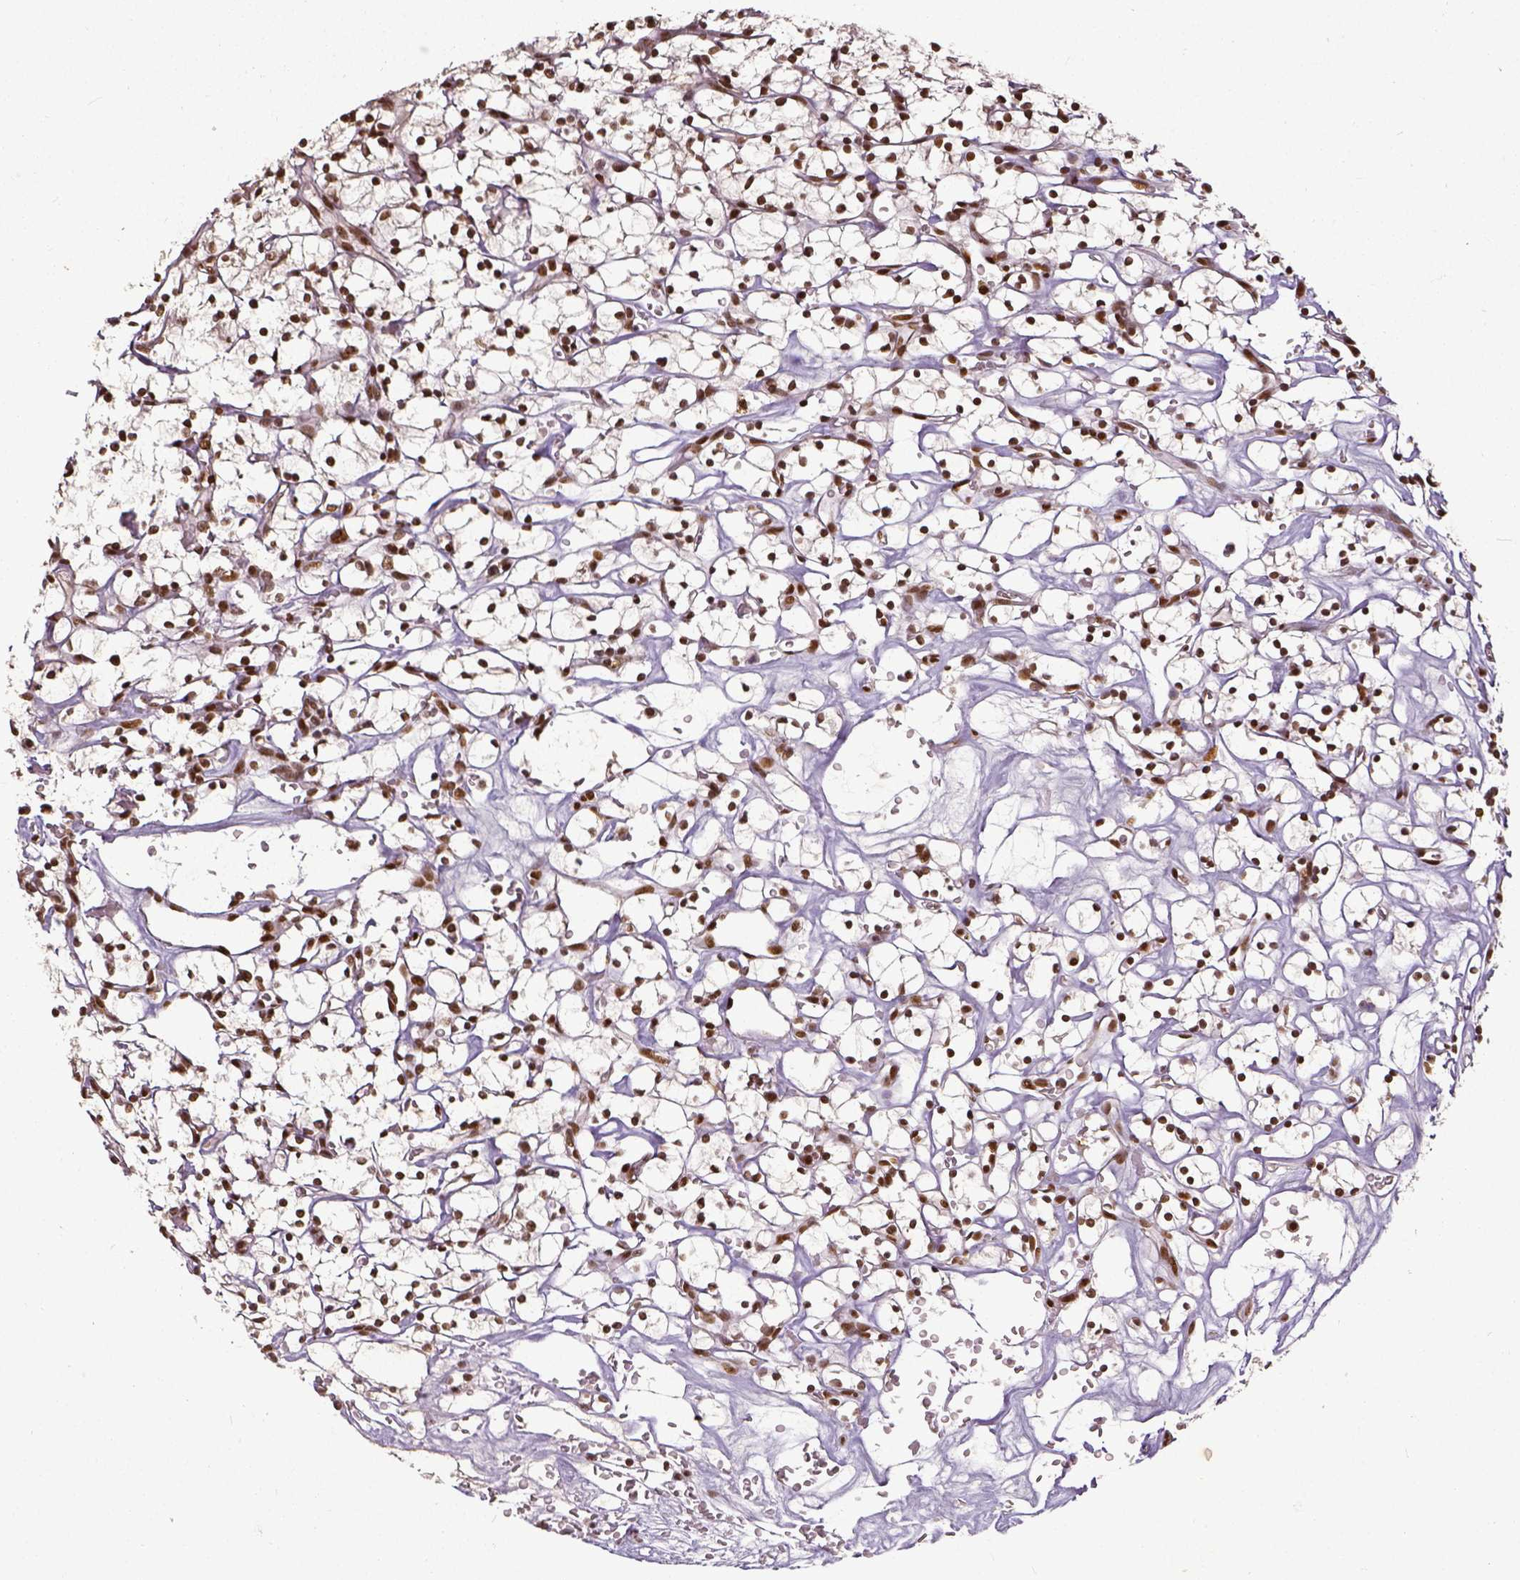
{"staining": {"intensity": "strong", "quantity": ">75%", "location": "nuclear"}, "tissue": "renal cancer", "cell_type": "Tumor cells", "image_type": "cancer", "snomed": [{"axis": "morphology", "description": "Adenocarcinoma, NOS"}, {"axis": "topography", "description": "Kidney"}], "caption": "The immunohistochemical stain labels strong nuclear positivity in tumor cells of adenocarcinoma (renal) tissue.", "gene": "ATRX", "patient": {"sex": "female", "age": 64}}